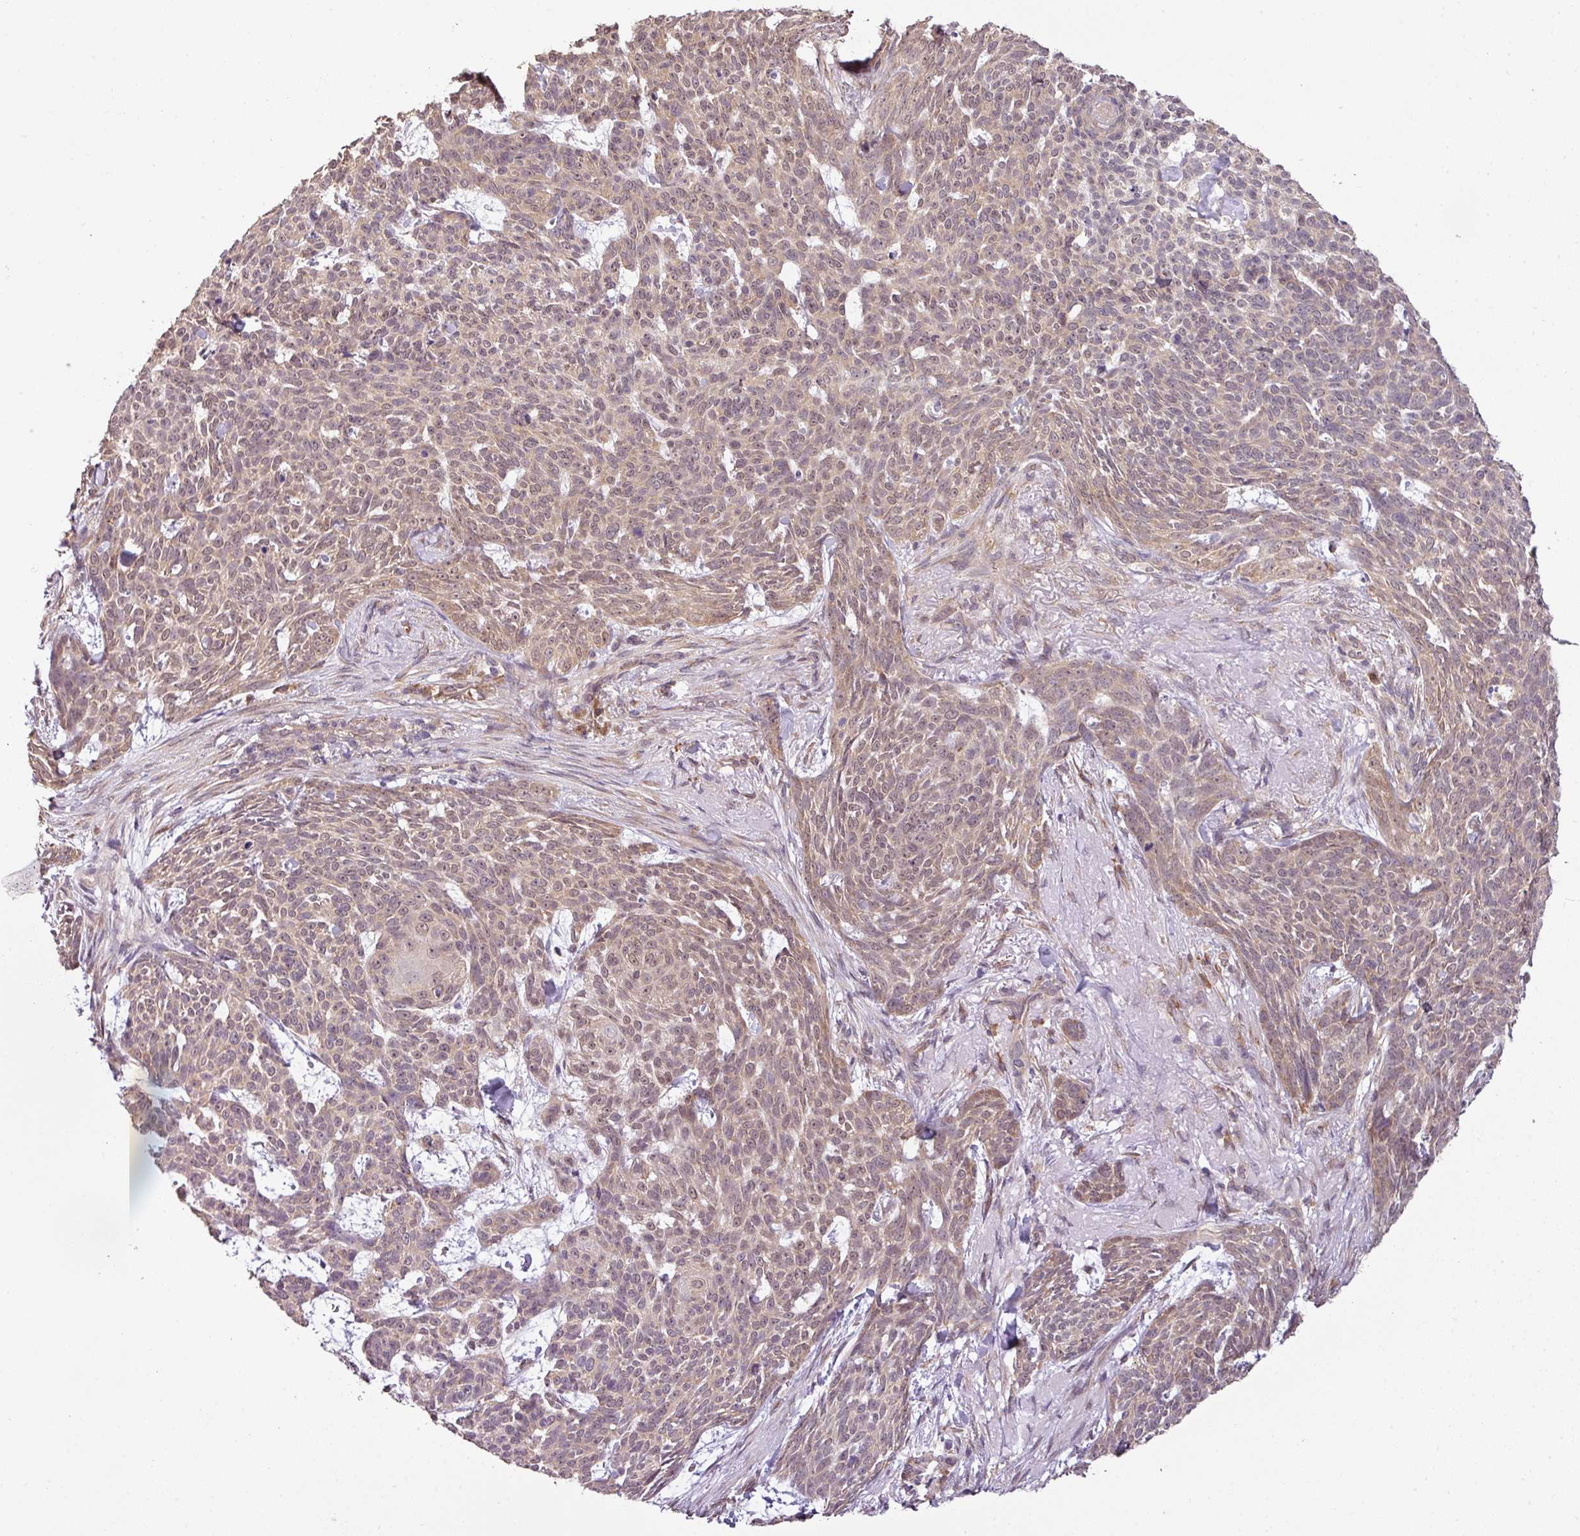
{"staining": {"intensity": "weak", "quantity": ">75%", "location": "cytoplasmic/membranous,nuclear"}, "tissue": "skin cancer", "cell_type": "Tumor cells", "image_type": "cancer", "snomed": [{"axis": "morphology", "description": "Basal cell carcinoma"}, {"axis": "topography", "description": "Skin"}], "caption": "IHC of skin basal cell carcinoma exhibits low levels of weak cytoplasmic/membranous and nuclear staining in approximately >75% of tumor cells. The staining was performed using DAB (3,3'-diaminobenzidine), with brown indicating positive protein expression. Nuclei are stained blue with hematoxylin.", "gene": "DNAAF4", "patient": {"sex": "female", "age": 93}}